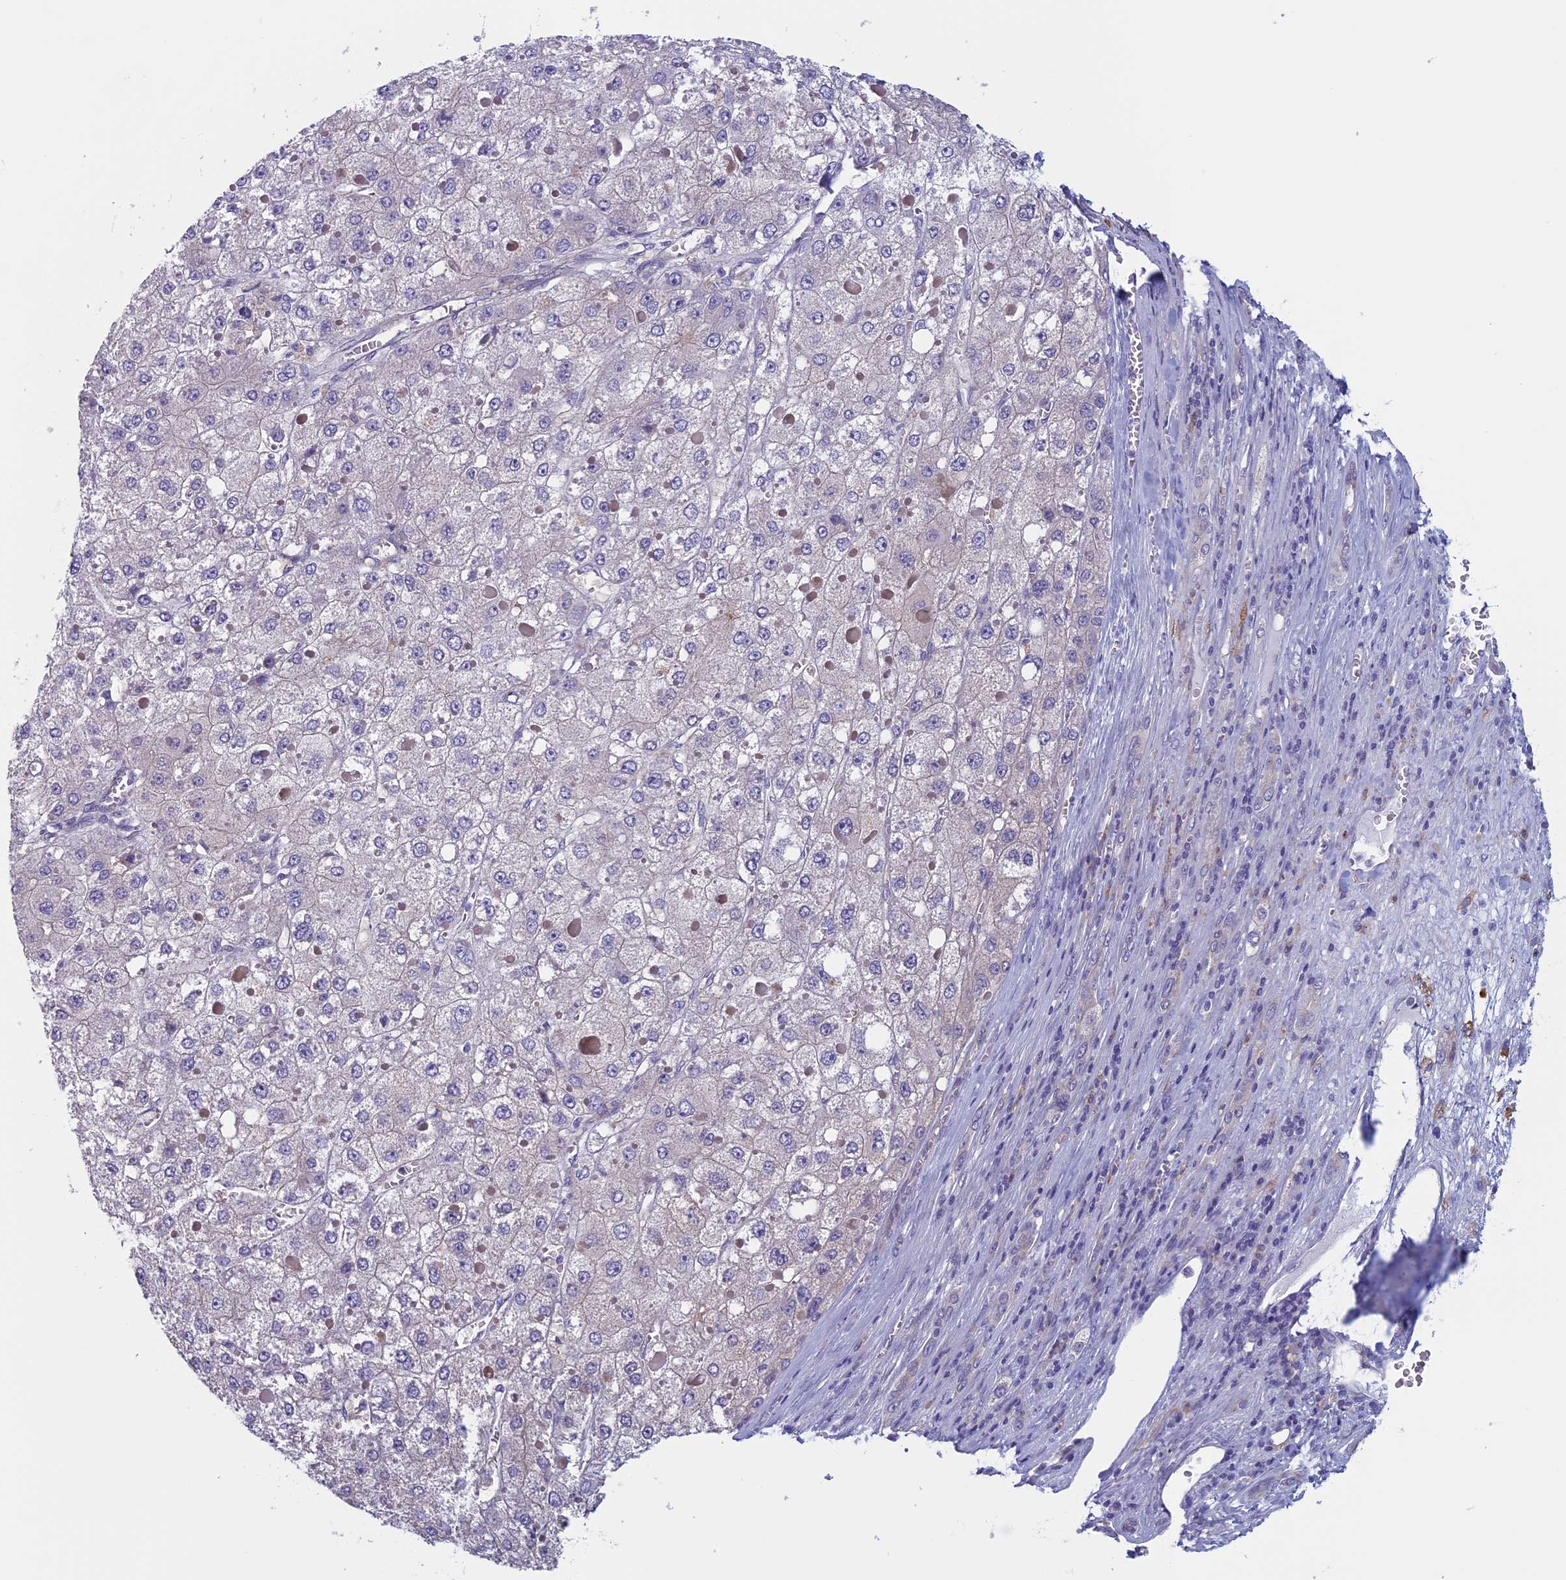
{"staining": {"intensity": "negative", "quantity": "none", "location": "none"}, "tissue": "liver cancer", "cell_type": "Tumor cells", "image_type": "cancer", "snomed": [{"axis": "morphology", "description": "Carcinoma, Hepatocellular, NOS"}, {"axis": "topography", "description": "Liver"}], "caption": "Protein analysis of liver cancer (hepatocellular carcinoma) displays no significant expression in tumor cells. The staining was performed using DAB to visualize the protein expression in brown, while the nuclei were stained in blue with hematoxylin (Magnification: 20x).", "gene": "CNOT6L", "patient": {"sex": "female", "age": 73}}